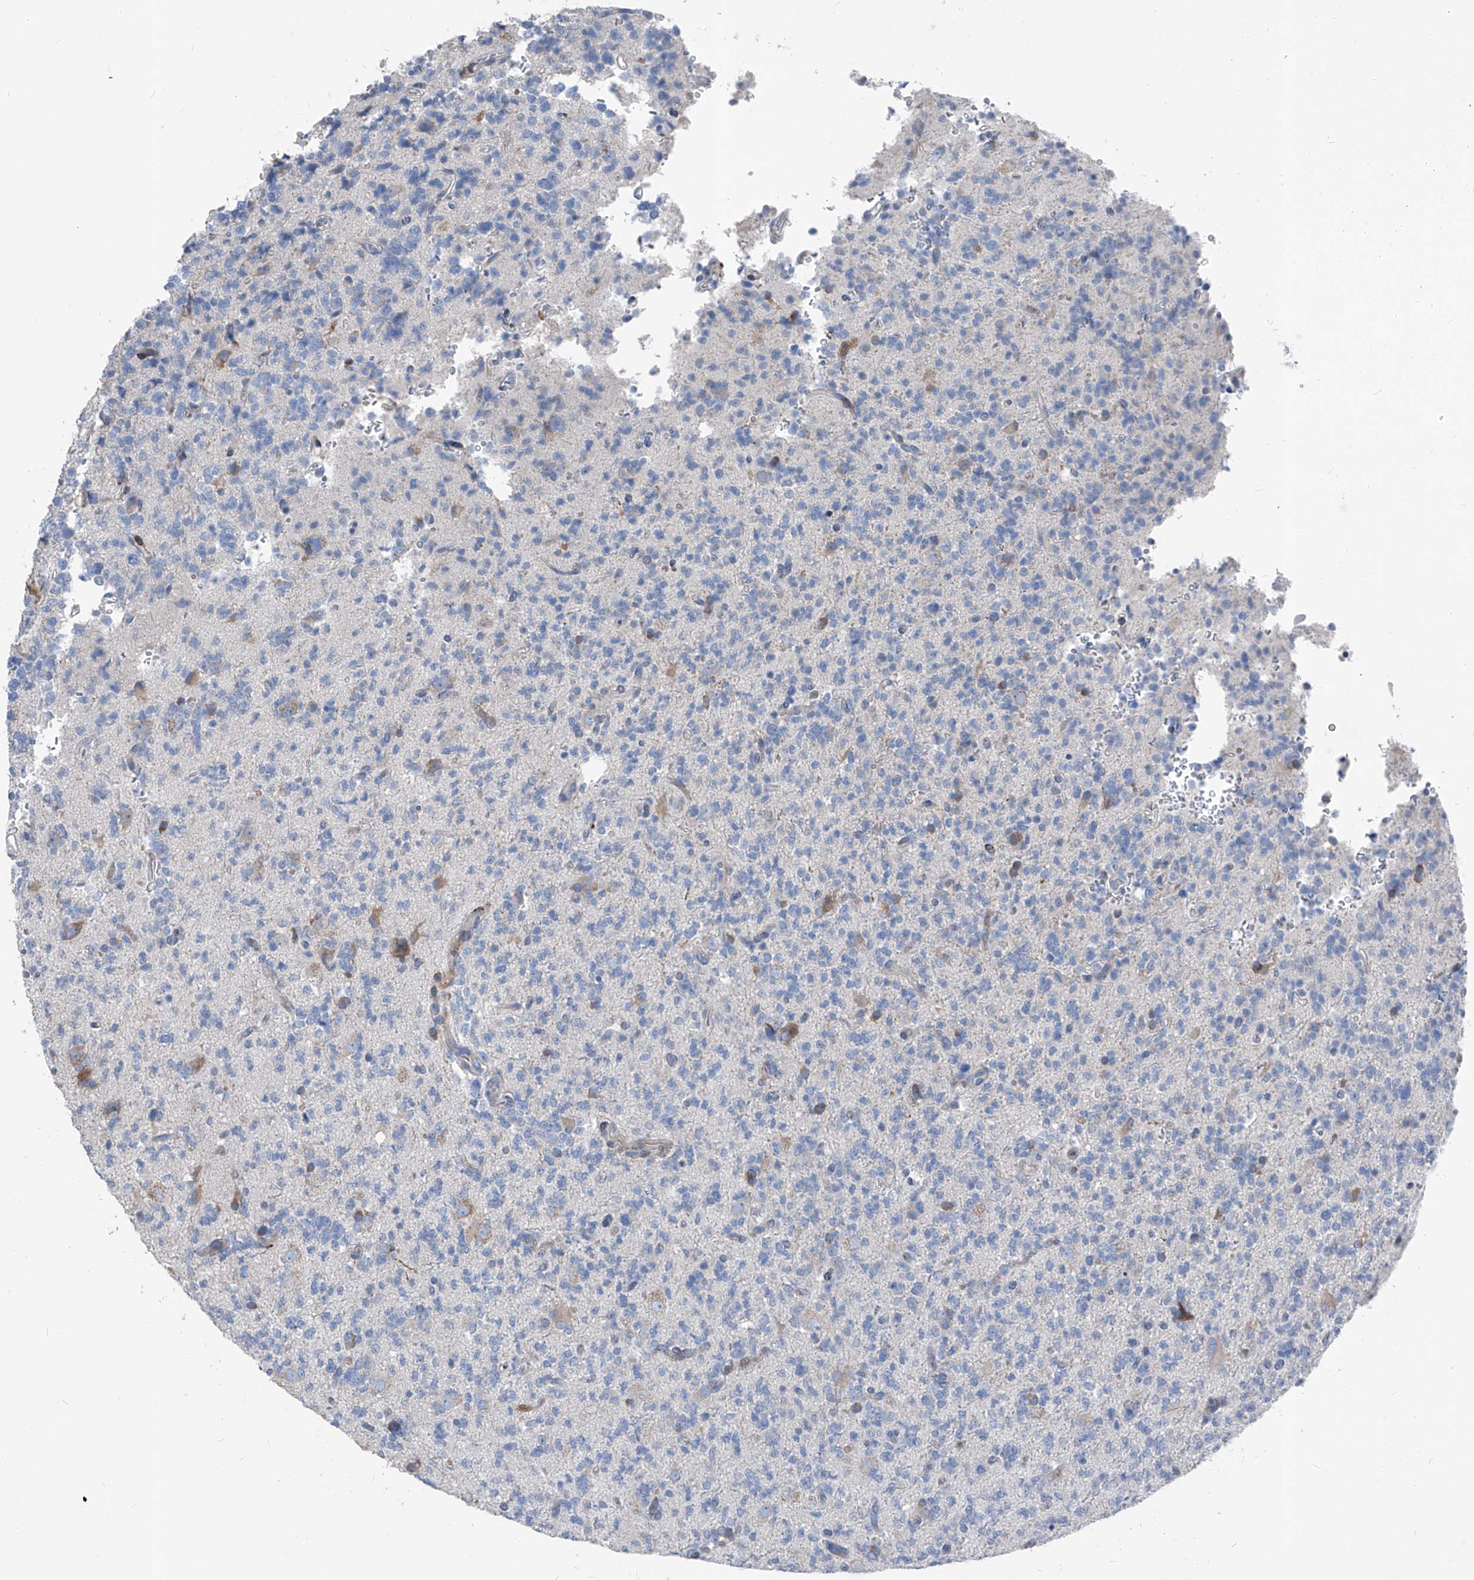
{"staining": {"intensity": "negative", "quantity": "none", "location": "none"}, "tissue": "glioma", "cell_type": "Tumor cells", "image_type": "cancer", "snomed": [{"axis": "morphology", "description": "Glioma, malignant, High grade"}, {"axis": "topography", "description": "Brain"}], "caption": "Immunohistochemistry of glioma reveals no expression in tumor cells. Brightfield microscopy of immunohistochemistry (IHC) stained with DAB (brown) and hematoxylin (blue), captured at high magnification.", "gene": "IFI27", "patient": {"sex": "female", "age": 62}}